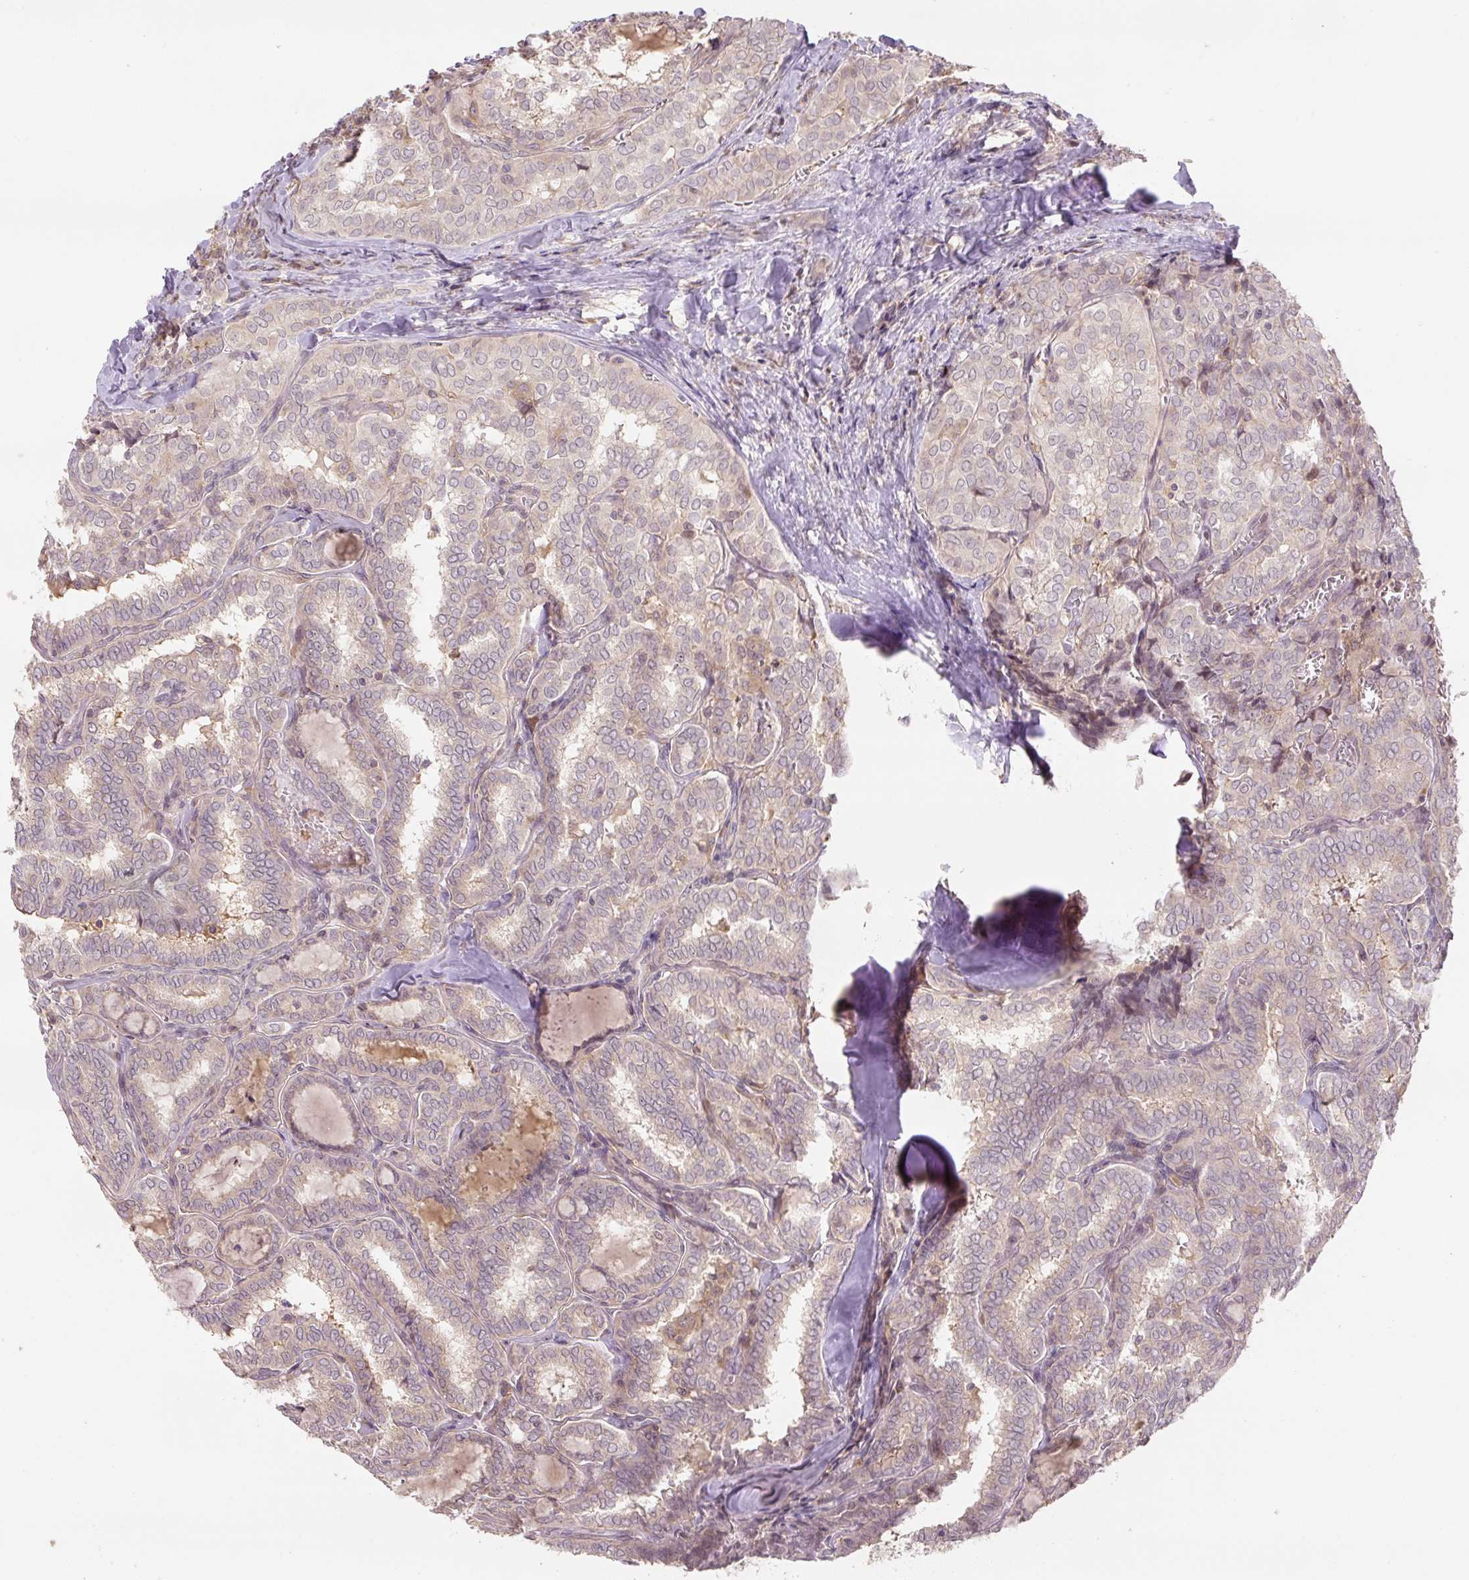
{"staining": {"intensity": "negative", "quantity": "none", "location": "none"}, "tissue": "thyroid cancer", "cell_type": "Tumor cells", "image_type": "cancer", "snomed": [{"axis": "morphology", "description": "Papillary adenocarcinoma, NOS"}, {"axis": "topography", "description": "Thyroid gland"}], "caption": "IHC histopathology image of thyroid cancer stained for a protein (brown), which reveals no positivity in tumor cells.", "gene": "C2orf73", "patient": {"sex": "female", "age": 30}}